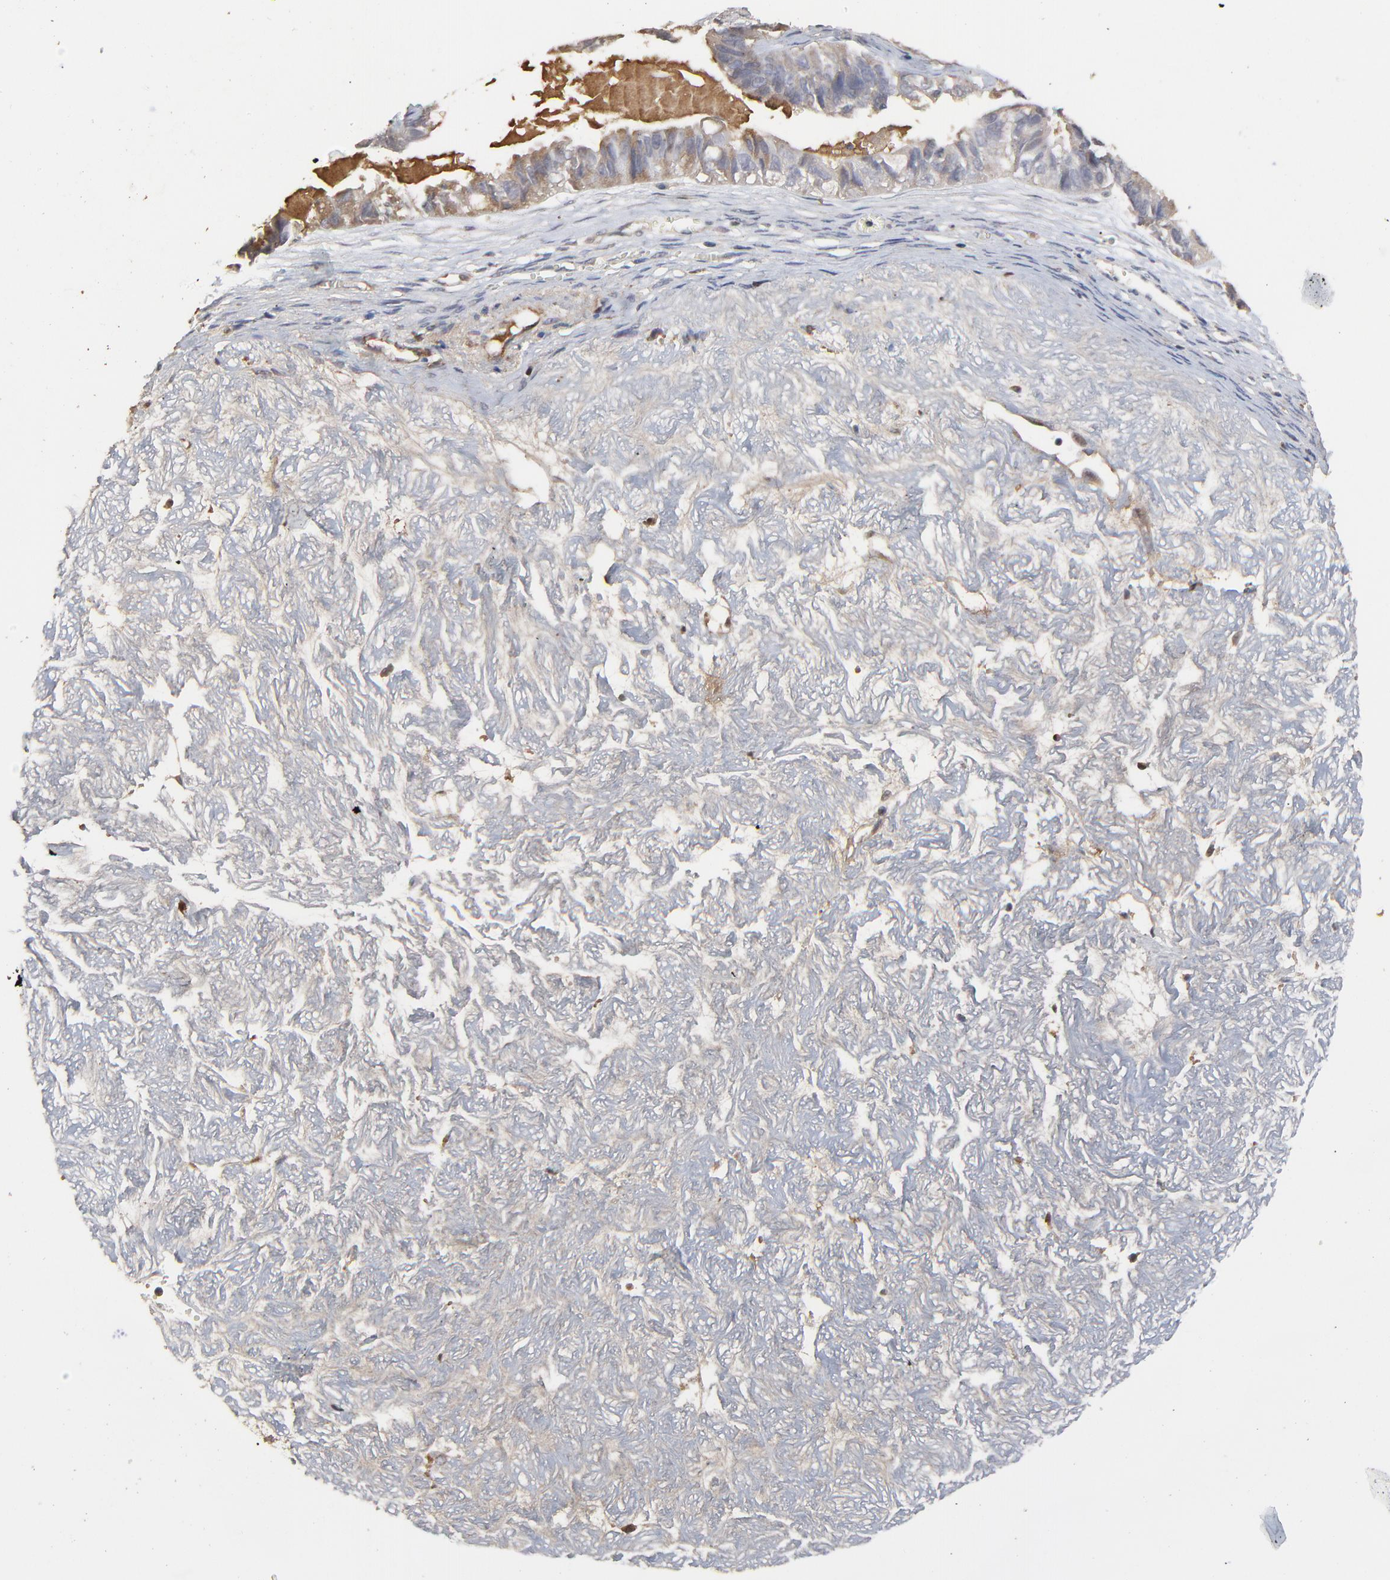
{"staining": {"intensity": "weak", "quantity": ">75%", "location": "cytoplasmic/membranous"}, "tissue": "ovarian cancer", "cell_type": "Tumor cells", "image_type": "cancer", "snomed": [{"axis": "morphology", "description": "Carcinoma, endometroid"}, {"axis": "topography", "description": "Ovary"}], "caption": "The immunohistochemical stain labels weak cytoplasmic/membranous expression in tumor cells of ovarian endometroid carcinoma tissue.", "gene": "VPREB3", "patient": {"sex": "female", "age": 85}}